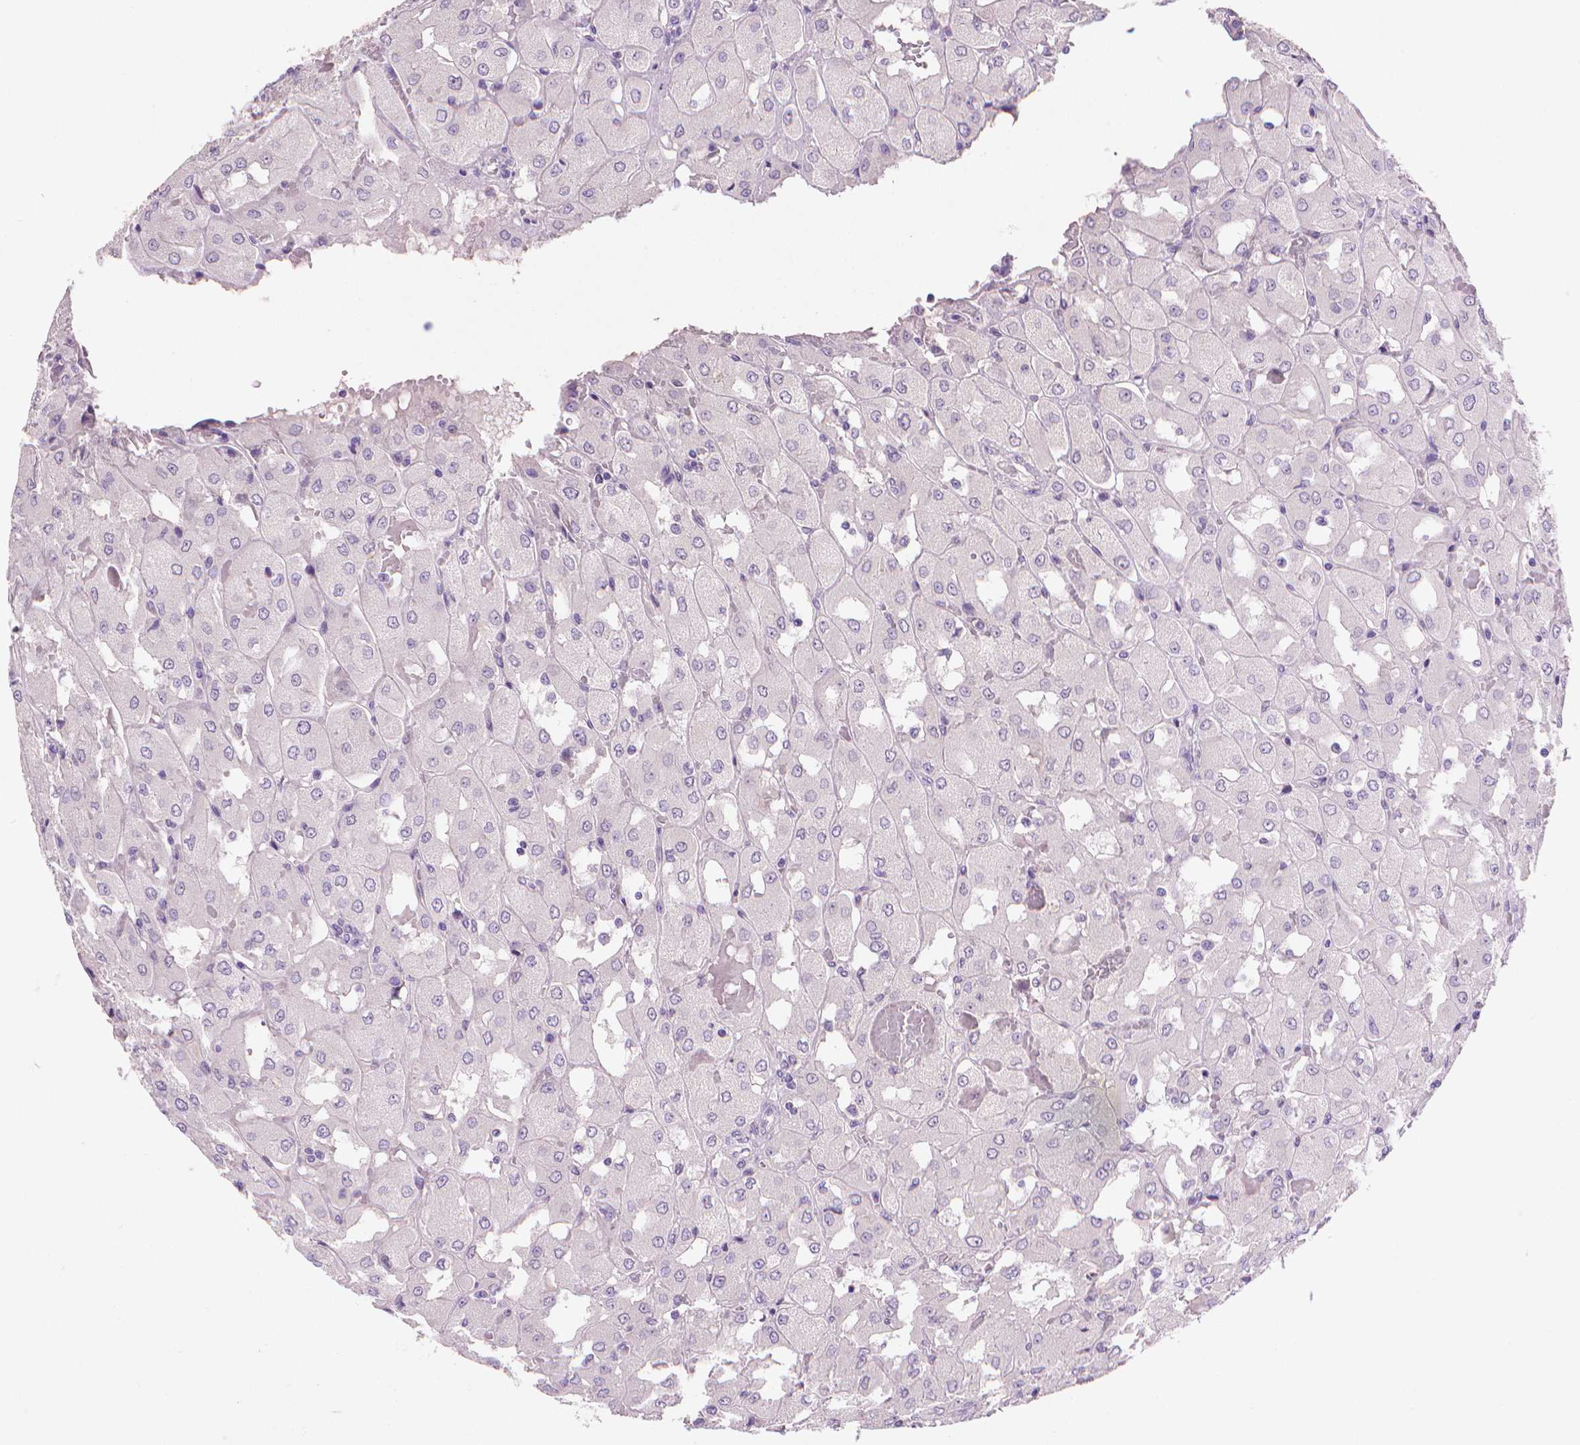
{"staining": {"intensity": "negative", "quantity": "none", "location": "none"}, "tissue": "renal cancer", "cell_type": "Tumor cells", "image_type": "cancer", "snomed": [{"axis": "morphology", "description": "Adenocarcinoma, NOS"}, {"axis": "topography", "description": "Kidney"}], "caption": "The histopathology image exhibits no staining of tumor cells in renal cancer.", "gene": "TNNI2", "patient": {"sex": "male", "age": 72}}